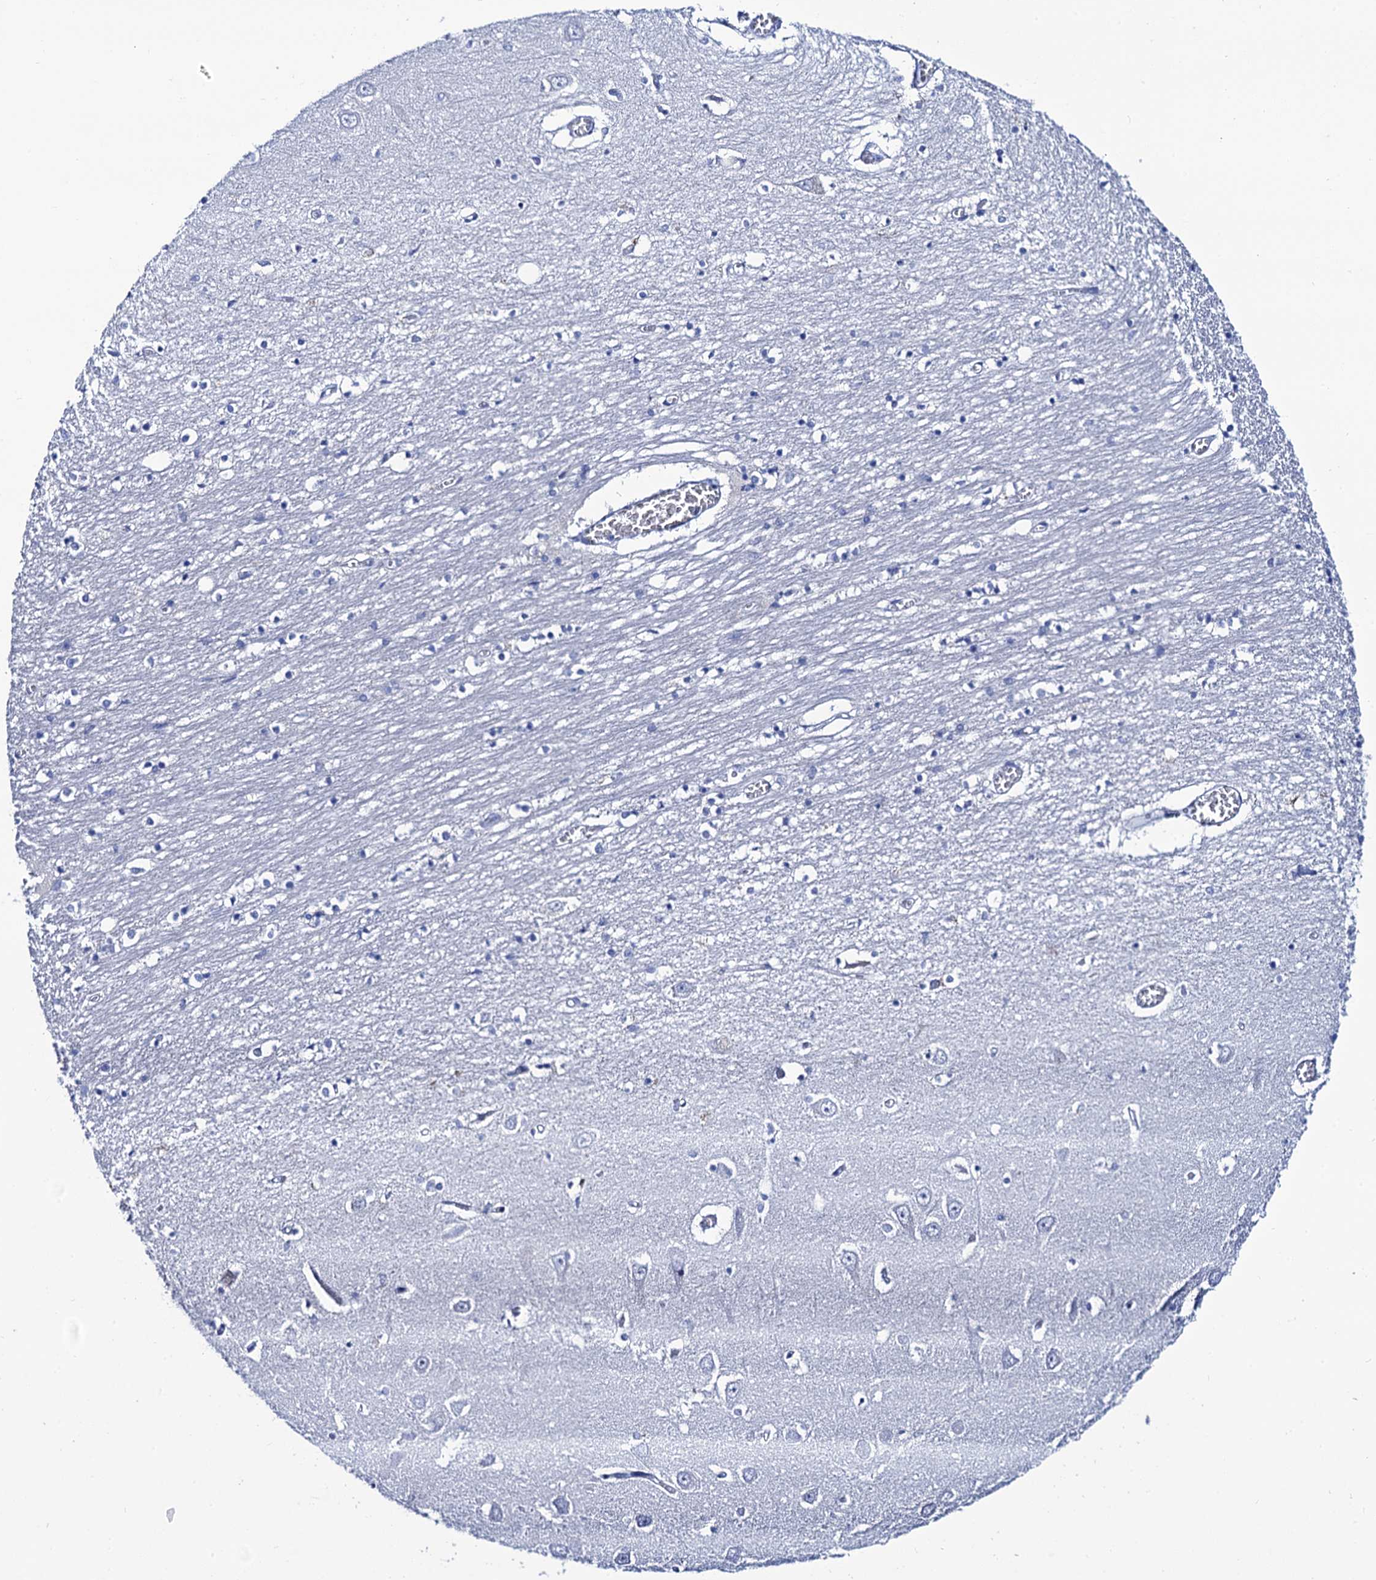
{"staining": {"intensity": "negative", "quantity": "none", "location": "none"}, "tissue": "hippocampus", "cell_type": "Glial cells", "image_type": "normal", "snomed": [{"axis": "morphology", "description": "Normal tissue, NOS"}, {"axis": "topography", "description": "Hippocampus"}], "caption": "This is an immunohistochemistry image of normal human hippocampus. There is no staining in glial cells.", "gene": "RAB3IP", "patient": {"sex": "male", "age": 70}}